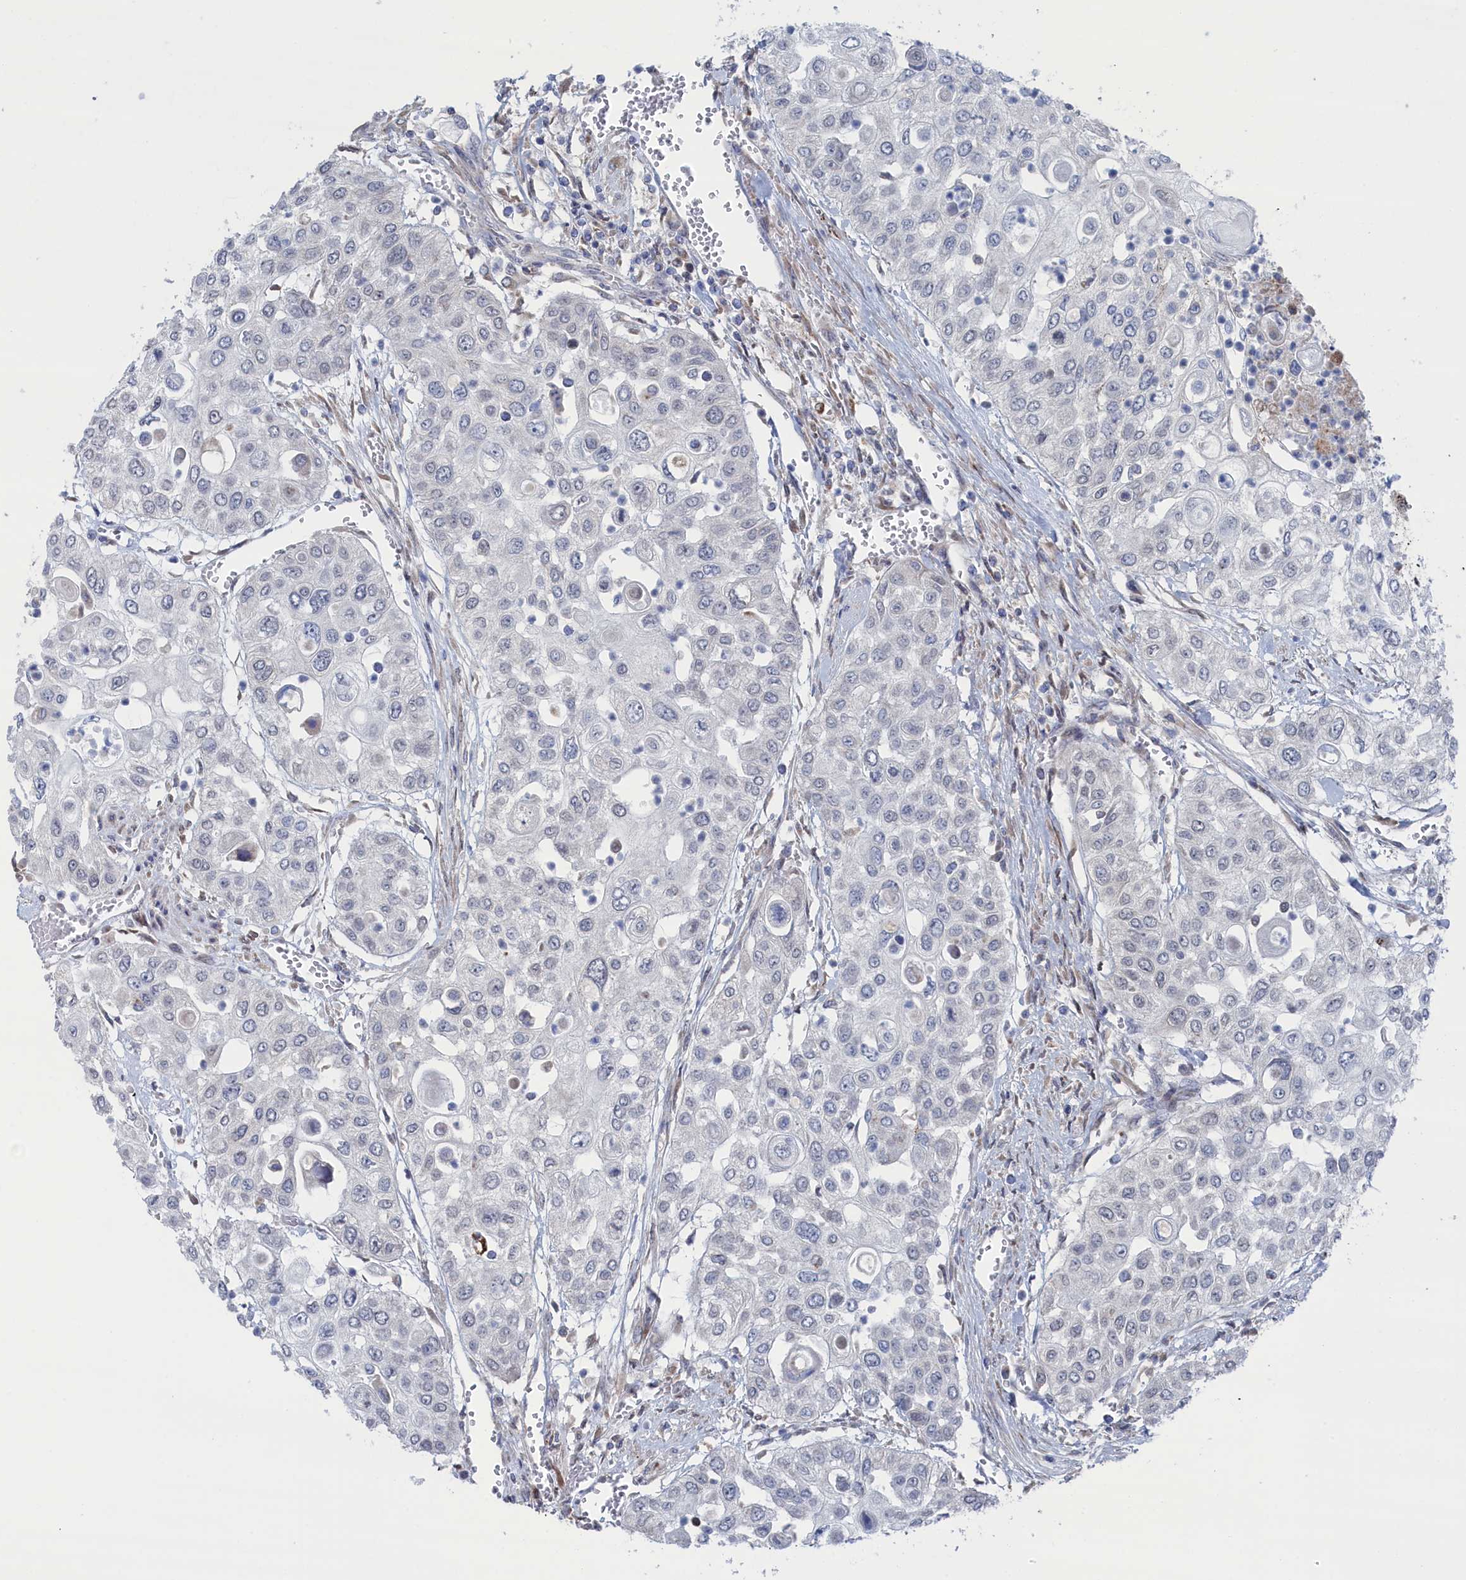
{"staining": {"intensity": "negative", "quantity": "none", "location": "none"}, "tissue": "urothelial cancer", "cell_type": "Tumor cells", "image_type": "cancer", "snomed": [{"axis": "morphology", "description": "Urothelial carcinoma, High grade"}, {"axis": "topography", "description": "Urinary bladder"}], "caption": "IHC image of neoplastic tissue: urothelial cancer stained with DAB (3,3'-diaminobenzidine) displays no significant protein staining in tumor cells. The staining was performed using DAB (3,3'-diaminobenzidine) to visualize the protein expression in brown, while the nuclei were stained in blue with hematoxylin (Magnification: 20x).", "gene": "IRX1", "patient": {"sex": "female", "age": 79}}